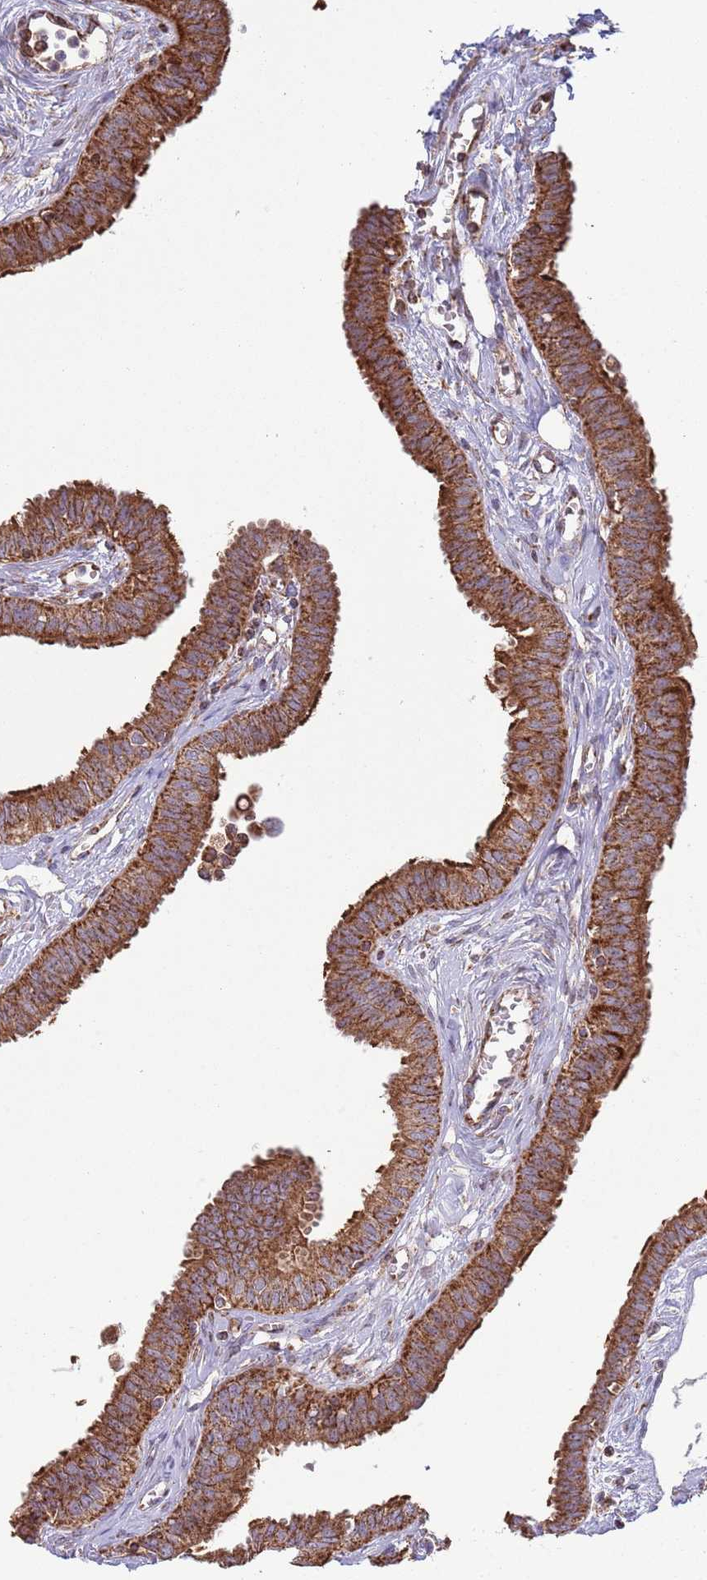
{"staining": {"intensity": "strong", "quantity": ">75%", "location": "cytoplasmic/membranous"}, "tissue": "fallopian tube", "cell_type": "Glandular cells", "image_type": "normal", "snomed": [{"axis": "morphology", "description": "Normal tissue, NOS"}, {"axis": "morphology", "description": "Carcinoma, NOS"}, {"axis": "topography", "description": "Fallopian tube"}, {"axis": "topography", "description": "Ovary"}], "caption": "IHC photomicrograph of normal fallopian tube: fallopian tube stained using IHC shows high levels of strong protein expression localized specifically in the cytoplasmic/membranous of glandular cells, appearing as a cytoplasmic/membranous brown color.", "gene": "ATP5PD", "patient": {"sex": "female", "age": 59}}